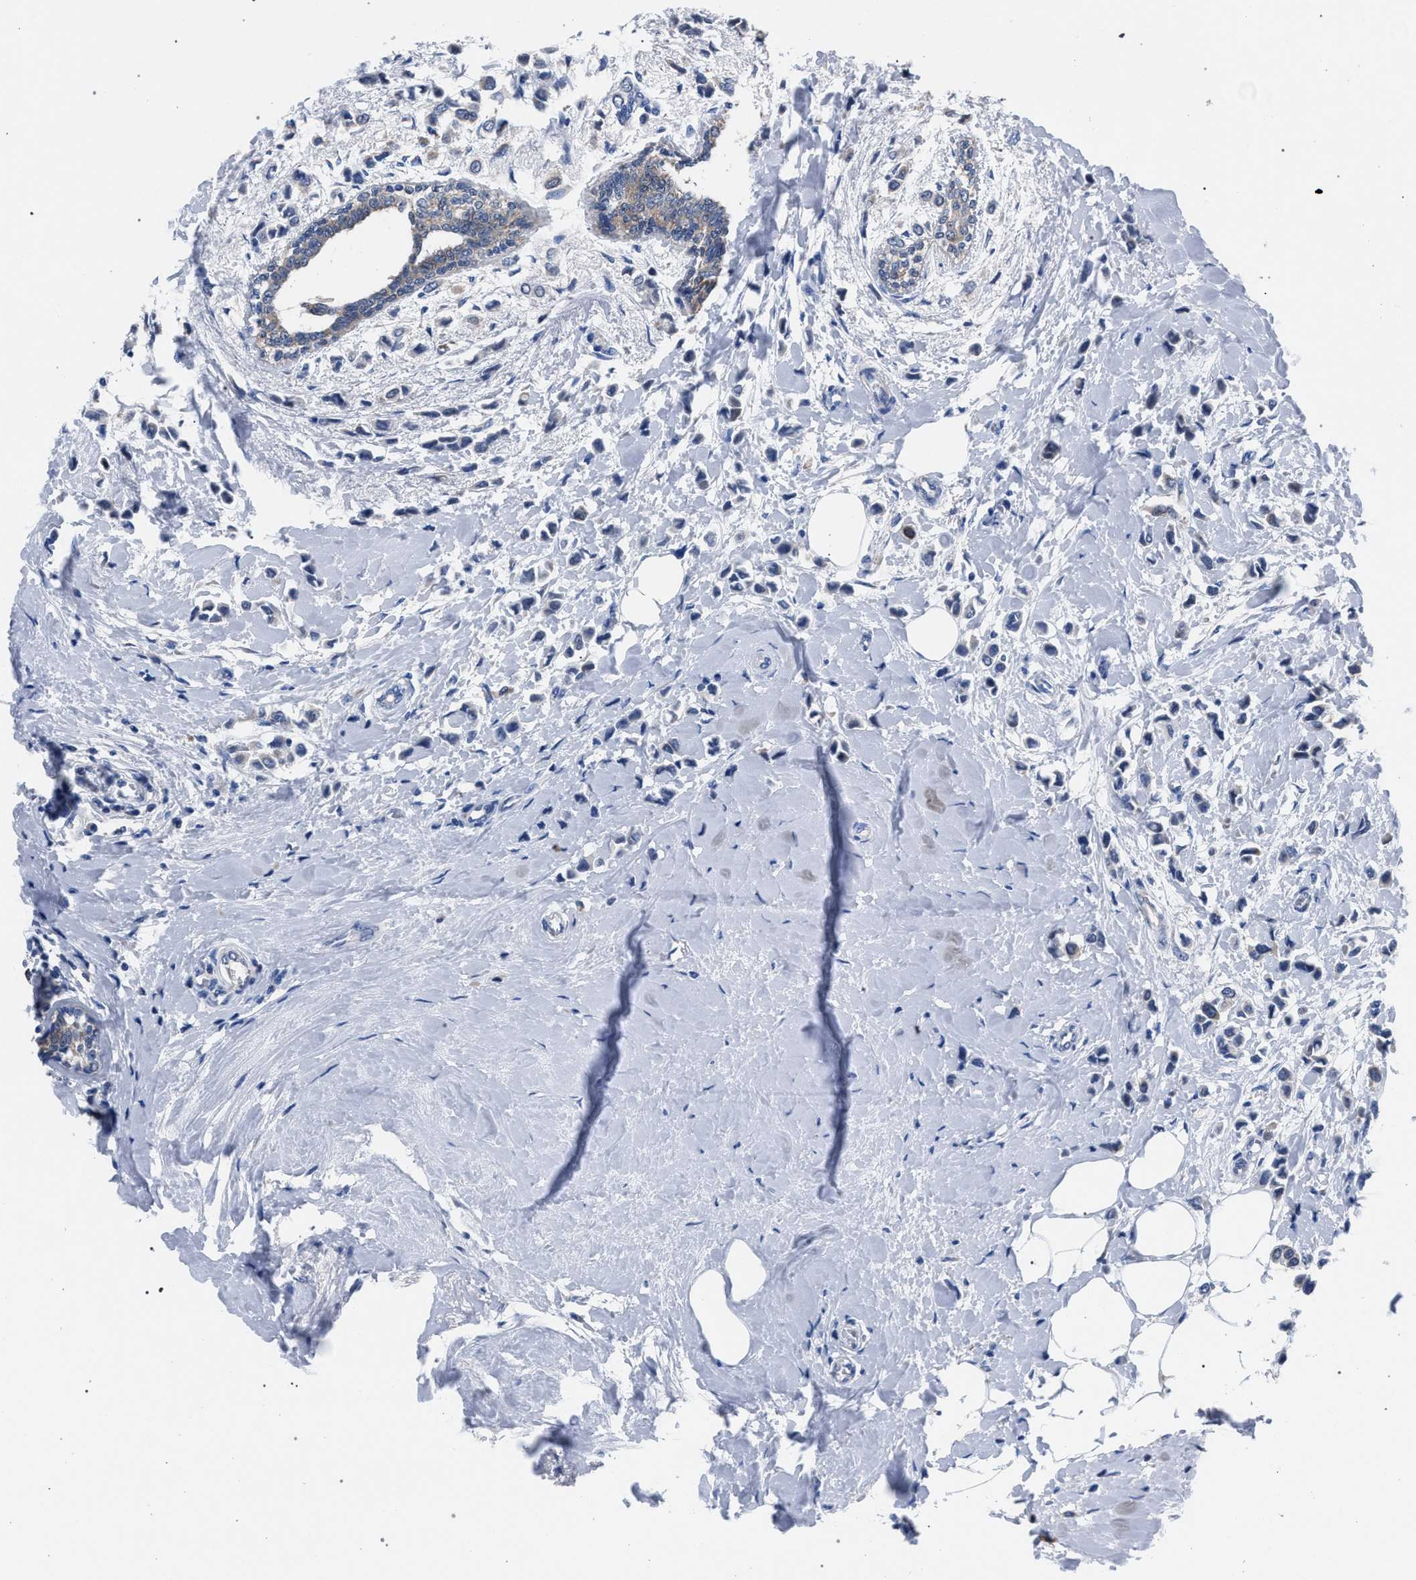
{"staining": {"intensity": "weak", "quantity": "<25%", "location": "cytoplasmic/membranous"}, "tissue": "breast cancer", "cell_type": "Tumor cells", "image_type": "cancer", "snomed": [{"axis": "morphology", "description": "Lobular carcinoma"}, {"axis": "topography", "description": "Breast"}], "caption": "Protein analysis of breast cancer (lobular carcinoma) demonstrates no significant expression in tumor cells.", "gene": "CRYZ", "patient": {"sex": "female", "age": 51}}